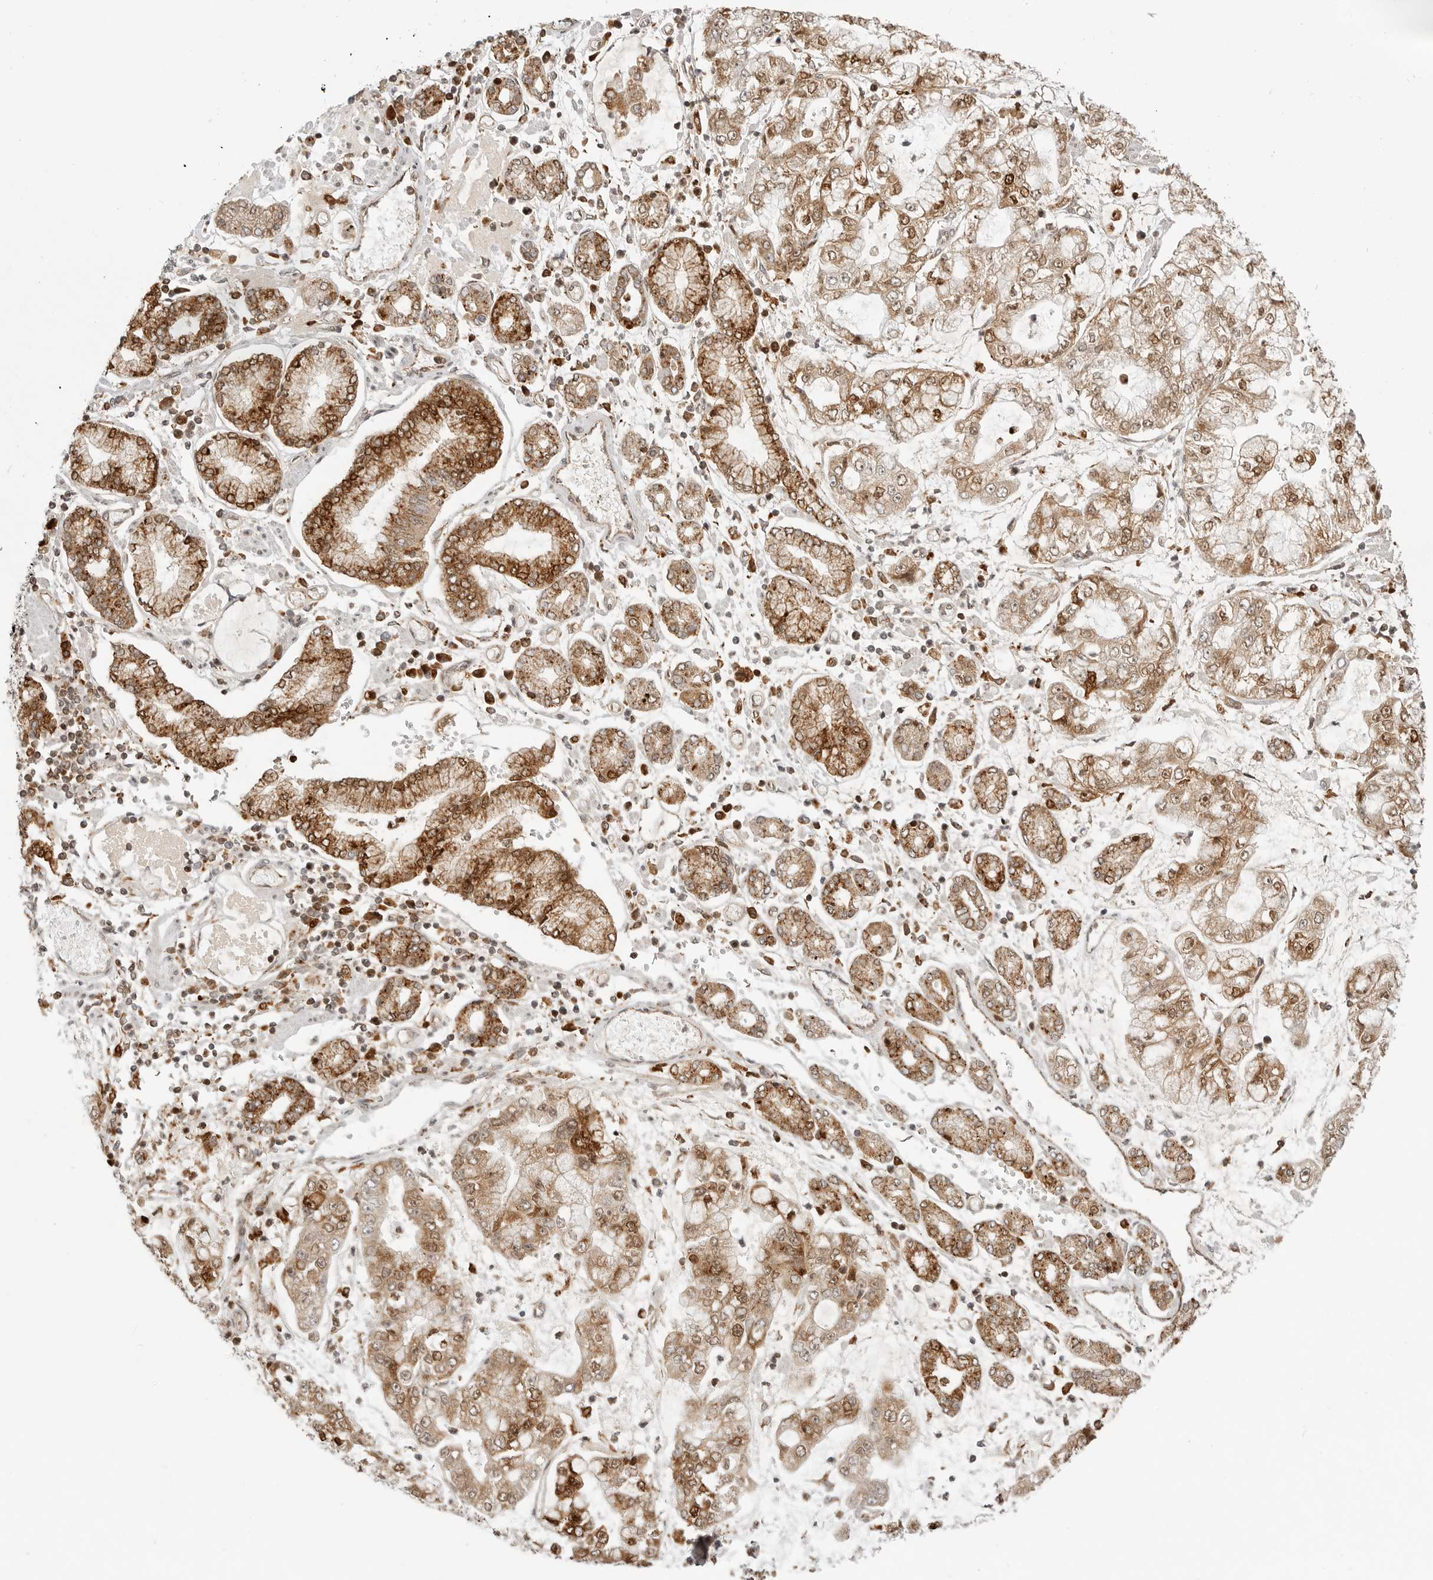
{"staining": {"intensity": "moderate", "quantity": ">75%", "location": "cytoplasmic/membranous"}, "tissue": "stomach cancer", "cell_type": "Tumor cells", "image_type": "cancer", "snomed": [{"axis": "morphology", "description": "Adenocarcinoma, NOS"}, {"axis": "topography", "description": "Stomach"}], "caption": "Moderate cytoplasmic/membranous expression is seen in approximately >75% of tumor cells in adenocarcinoma (stomach).", "gene": "IDUA", "patient": {"sex": "male", "age": 76}}